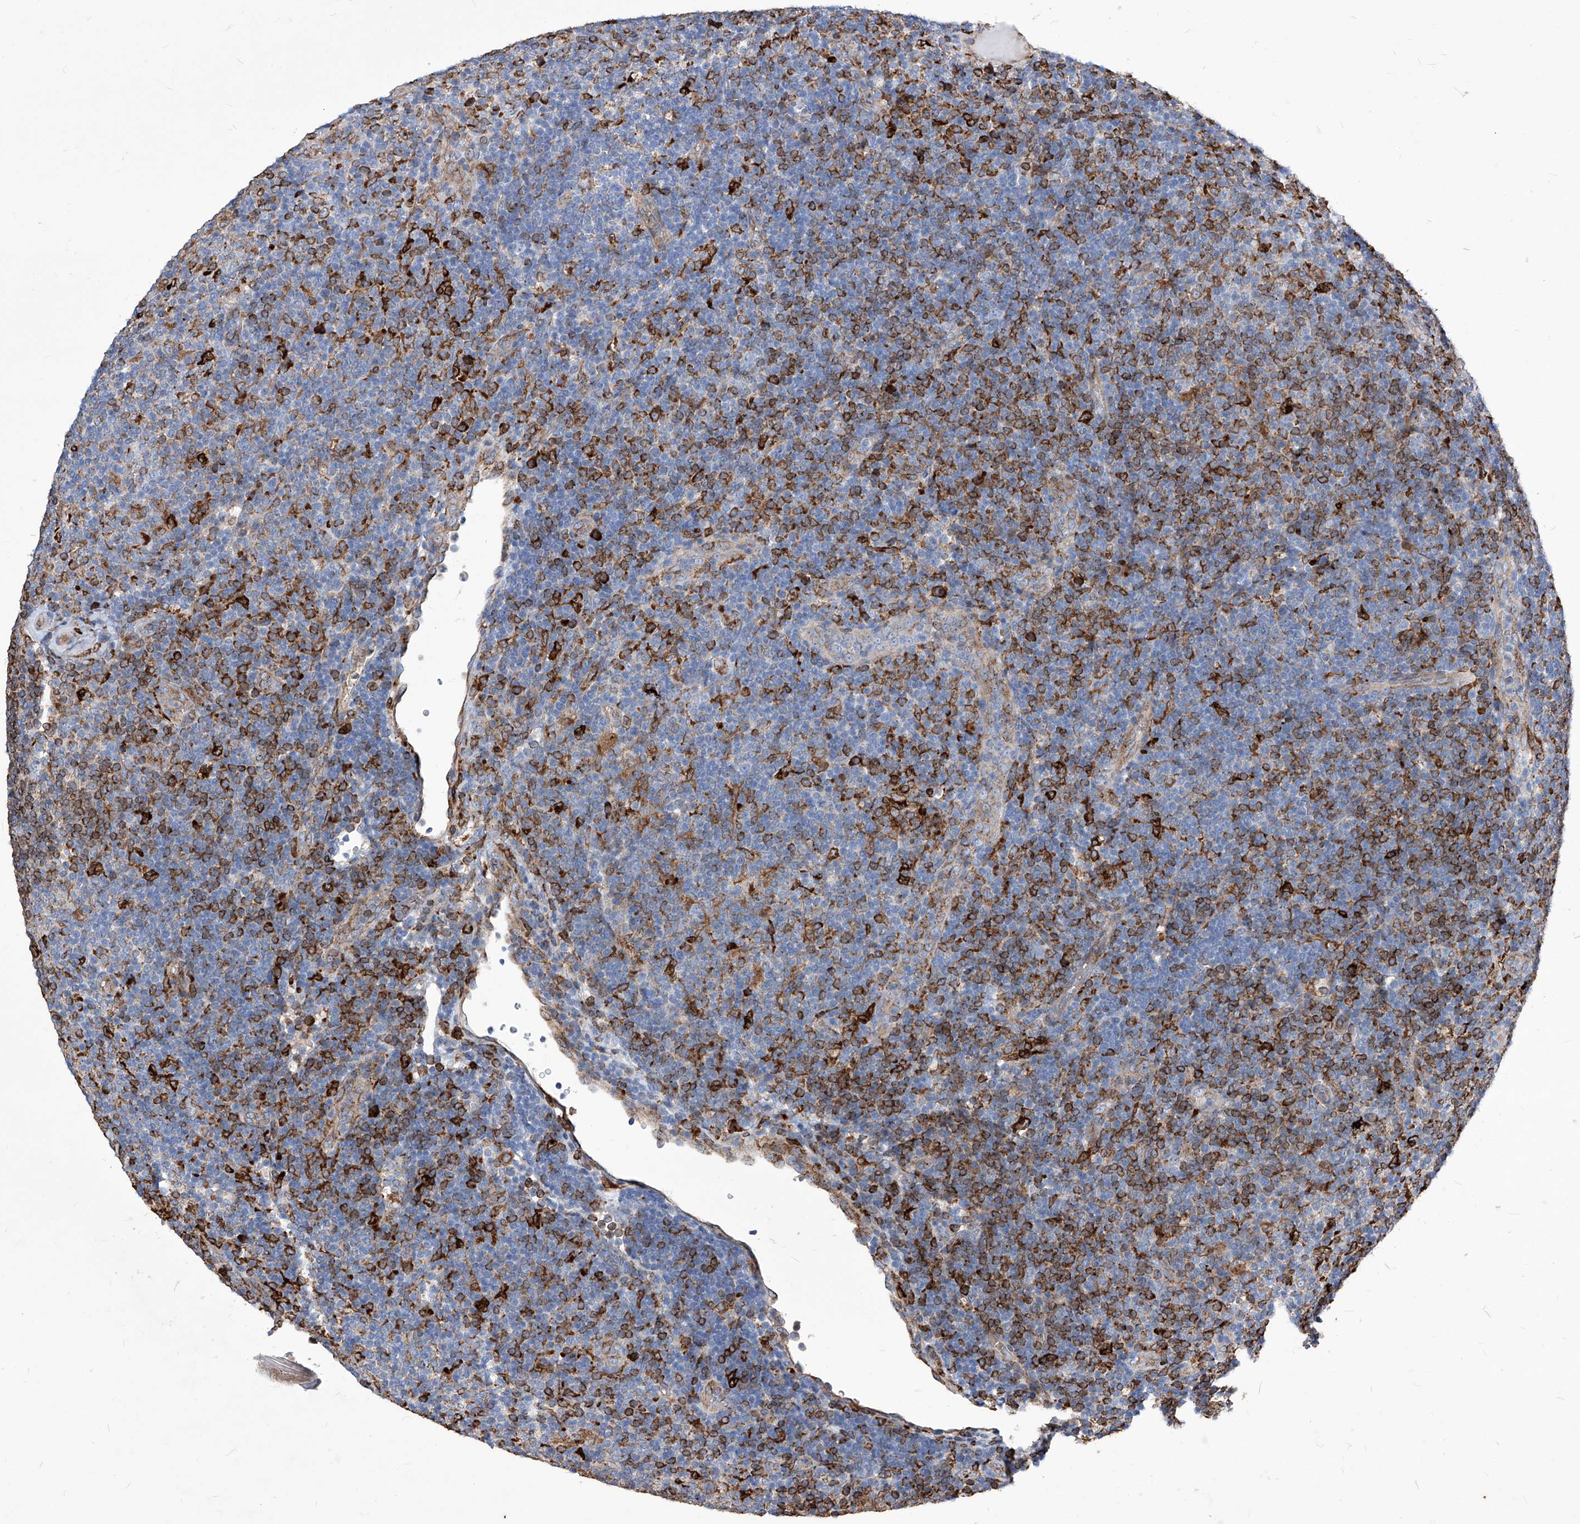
{"staining": {"intensity": "moderate", "quantity": "25%-75%", "location": "cytoplasmic/membranous"}, "tissue": "lymphoma", "cell_type": "Tumor cells", "image_type": "cancer", "snomed": [{"axis": "morphology", "description": "Hodgkin's disease, NOS"}, {"axis": "topography", "description": "Lymph node"}], "caption": "Immunohistochemical staining of lymphoma reveals moderate cytoplasmic/membranous protein positivity in approximately 25%-75% of tumor cells.", "gene": "UBOX5", "patient": {"sex": "female", "age": 57}}